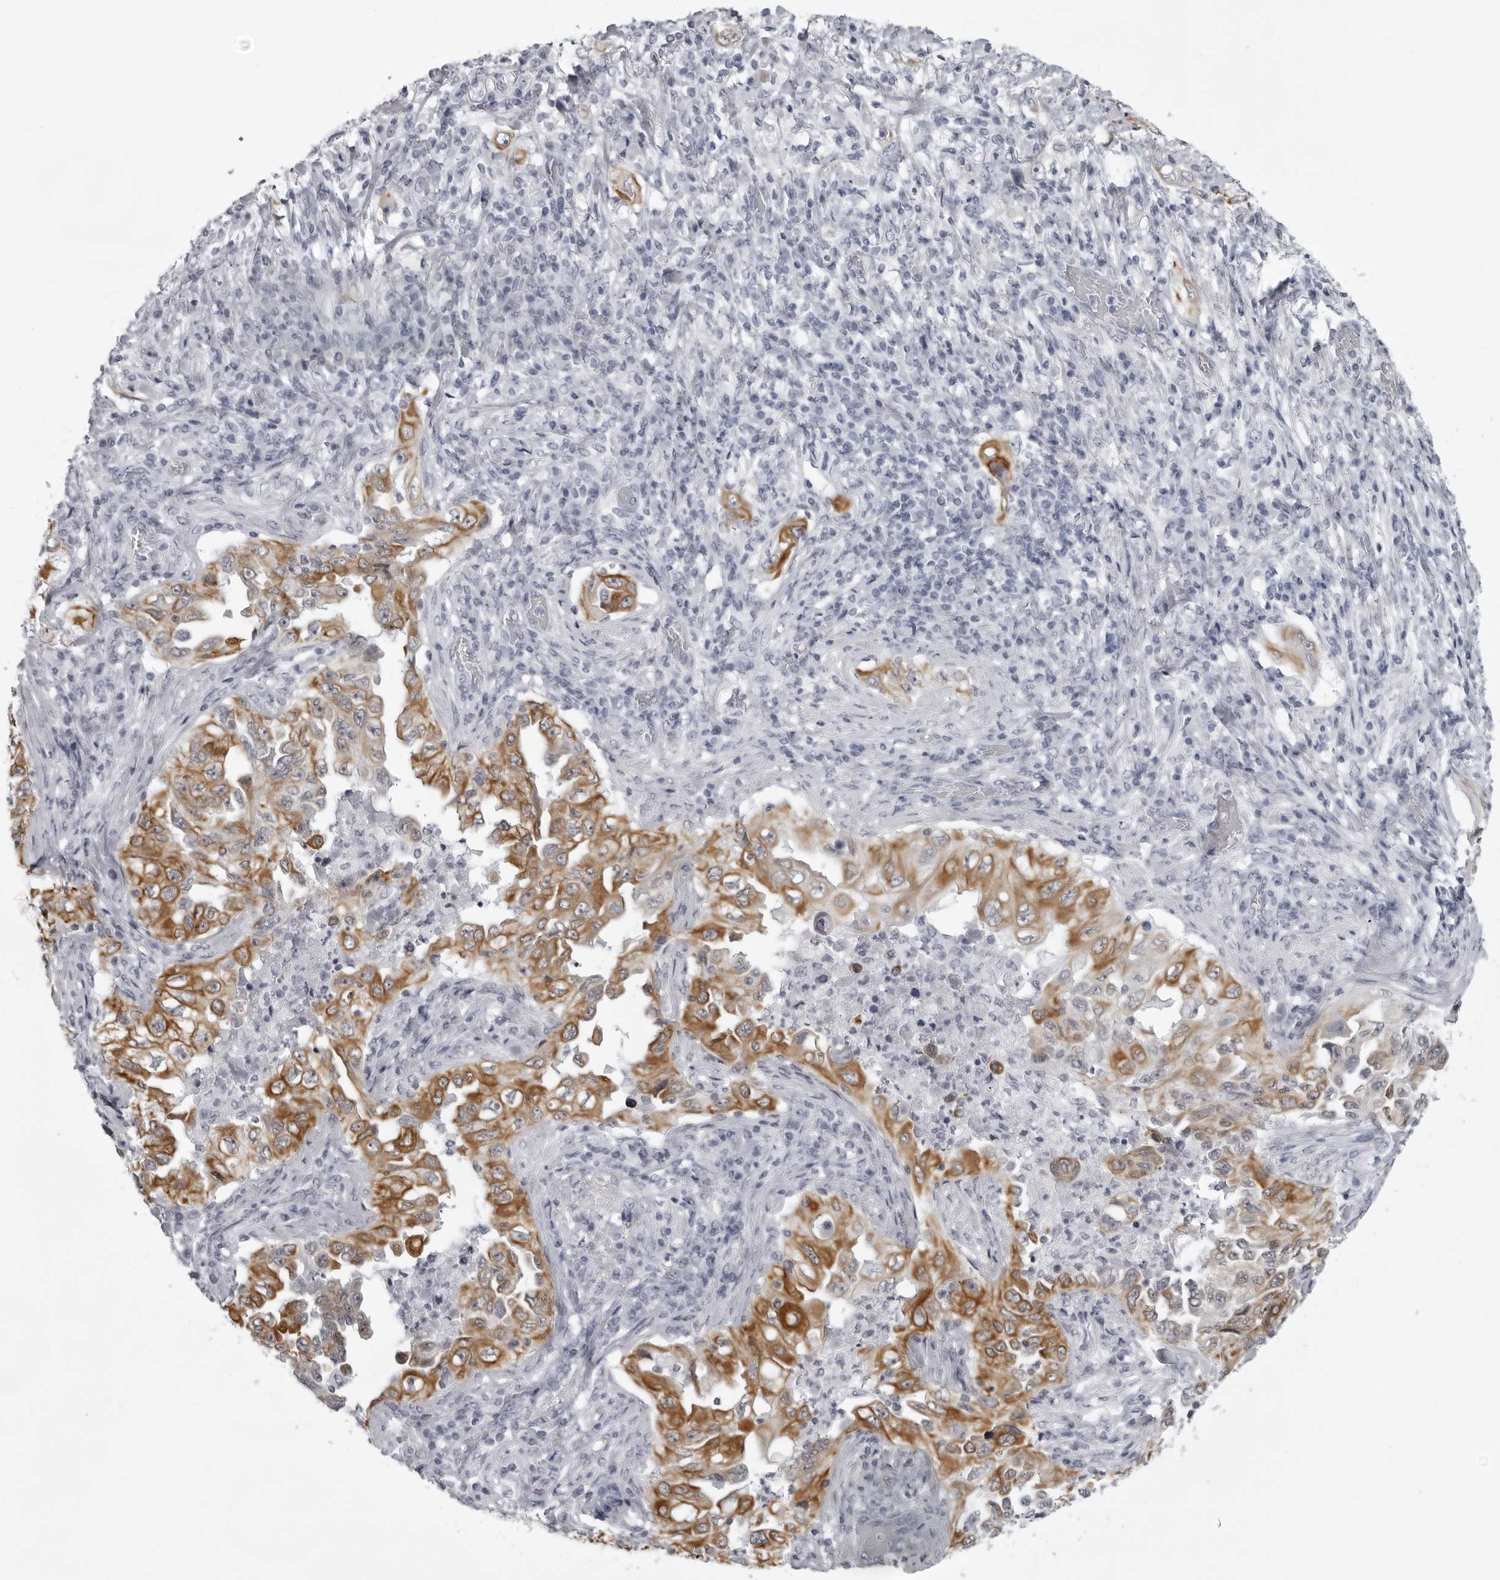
{"staining": {"intensity": "moderate", "quantity": ">75%", "location": "cytoplasmic/membranous"}, "tissue": "lung cancer", "cell_type": "Tumor cells", "image_type": "cancer", "snomed": [{"axis": "morphology", "description": "Adenocarcinoma, NOS"}, {"axis": "topography", "description": "Lung"}], "caption": "Human adenocarcinoma (lung) stained for a protein (brown) exhibits moderate cytoplasmic/membranous positive staining in about >75% of tumor cells.", "gene": "UROD", "patient": {"sex": "female", "age": 51}}